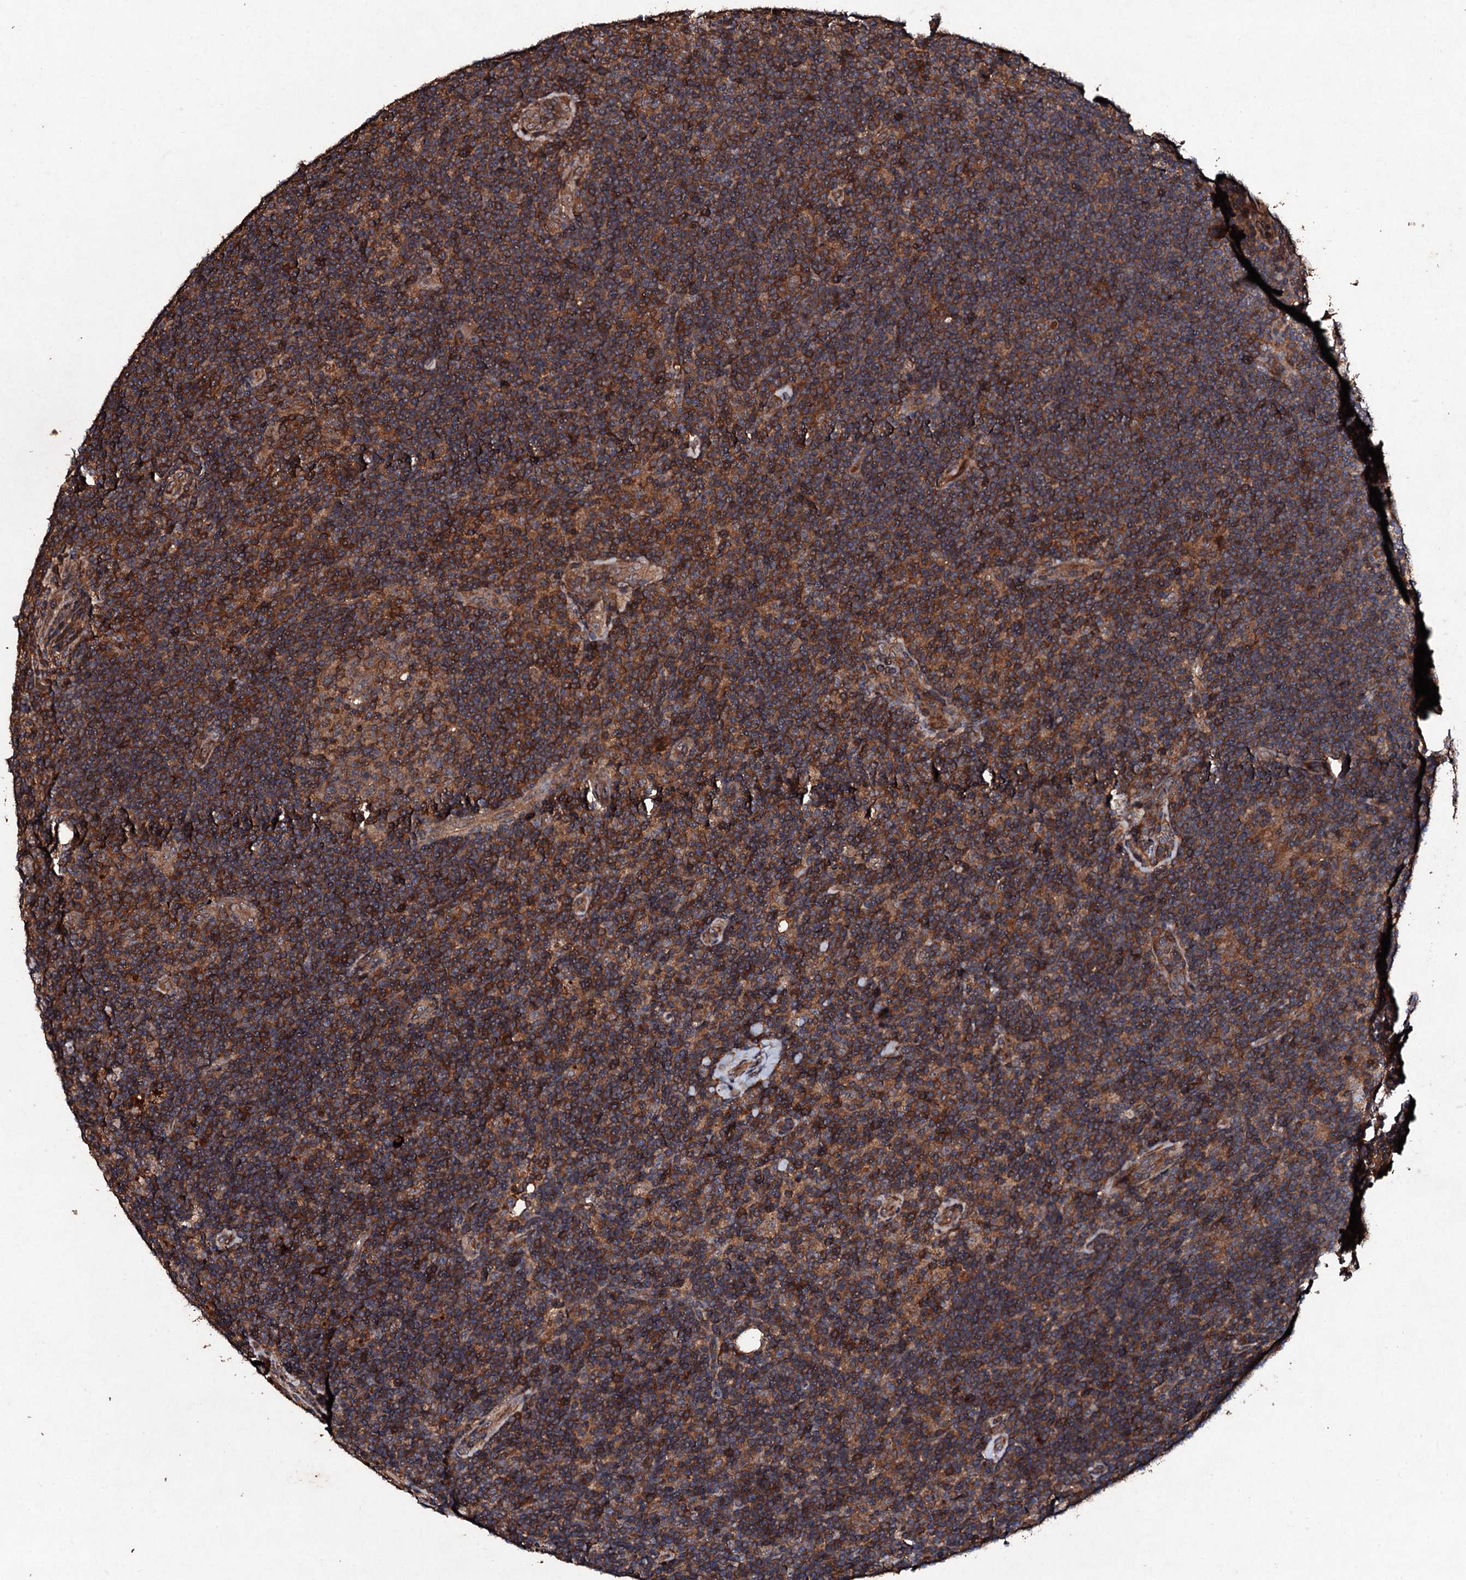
{"staining": {"intensity": "moderate", "quantity": ">75%", "location": "cytoplasmic/membranous"}, "tissue": "lymphoma", "cell_type": "Tumor cells", "image_type": "cancer", "snomed": [{"axis": "morphology", "description": "Hodgkin's disease, NOS"}, {"axis": "topography", "description": "Lymph node"}], "caption": "High-power microscopy captured an immunohistochemistry (IHC) micrograph of lymphoma, revealing moderate cytoplasmic/membranous staining in approximately >75% of tumor cells.", "gene": "KERA", "patient": {"sex": "female", "age": 57}}